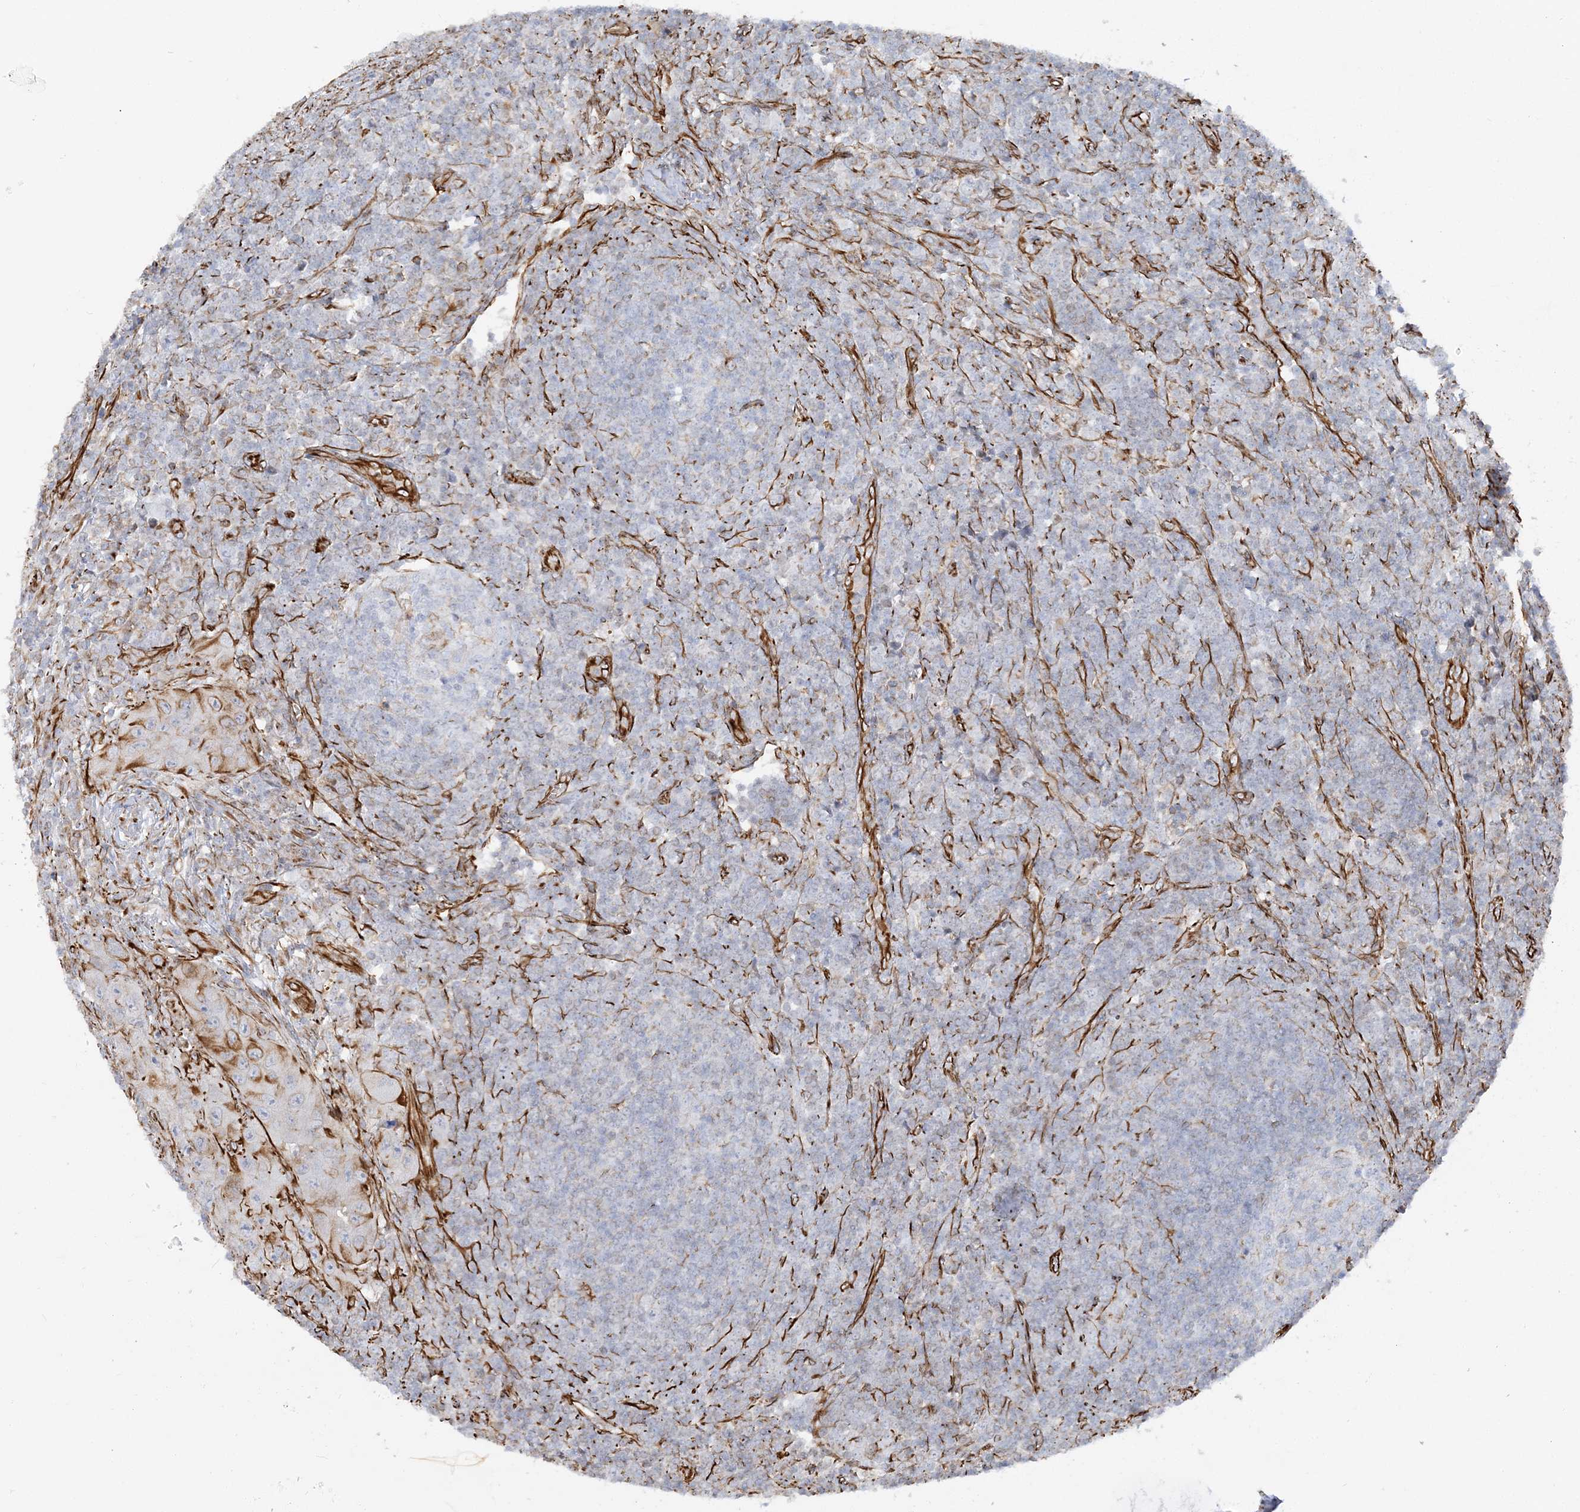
{"staining": {"intensity": "negative", "quantity": "none", "location": "none"}, "tissue": "lymph node", "cell_type": "Germinal center cells", "image_type": "normal", "snomed": [{"axis": "morphology", "description": "Normal tissue, NOS"}, {"axis": "morphology", "description": "Squamous cell carcinoma, metastatic, NOS"}, {"axis": "topography", "description": "Lymph node"}], "caption": "Photomicrograph shows no protein staining in germinal center cells of normal lymph node. (IHC, brightfield microscopy, high magnification).", "gene": "SCLT1", "patient": {"sex": "male", "age": 73}}